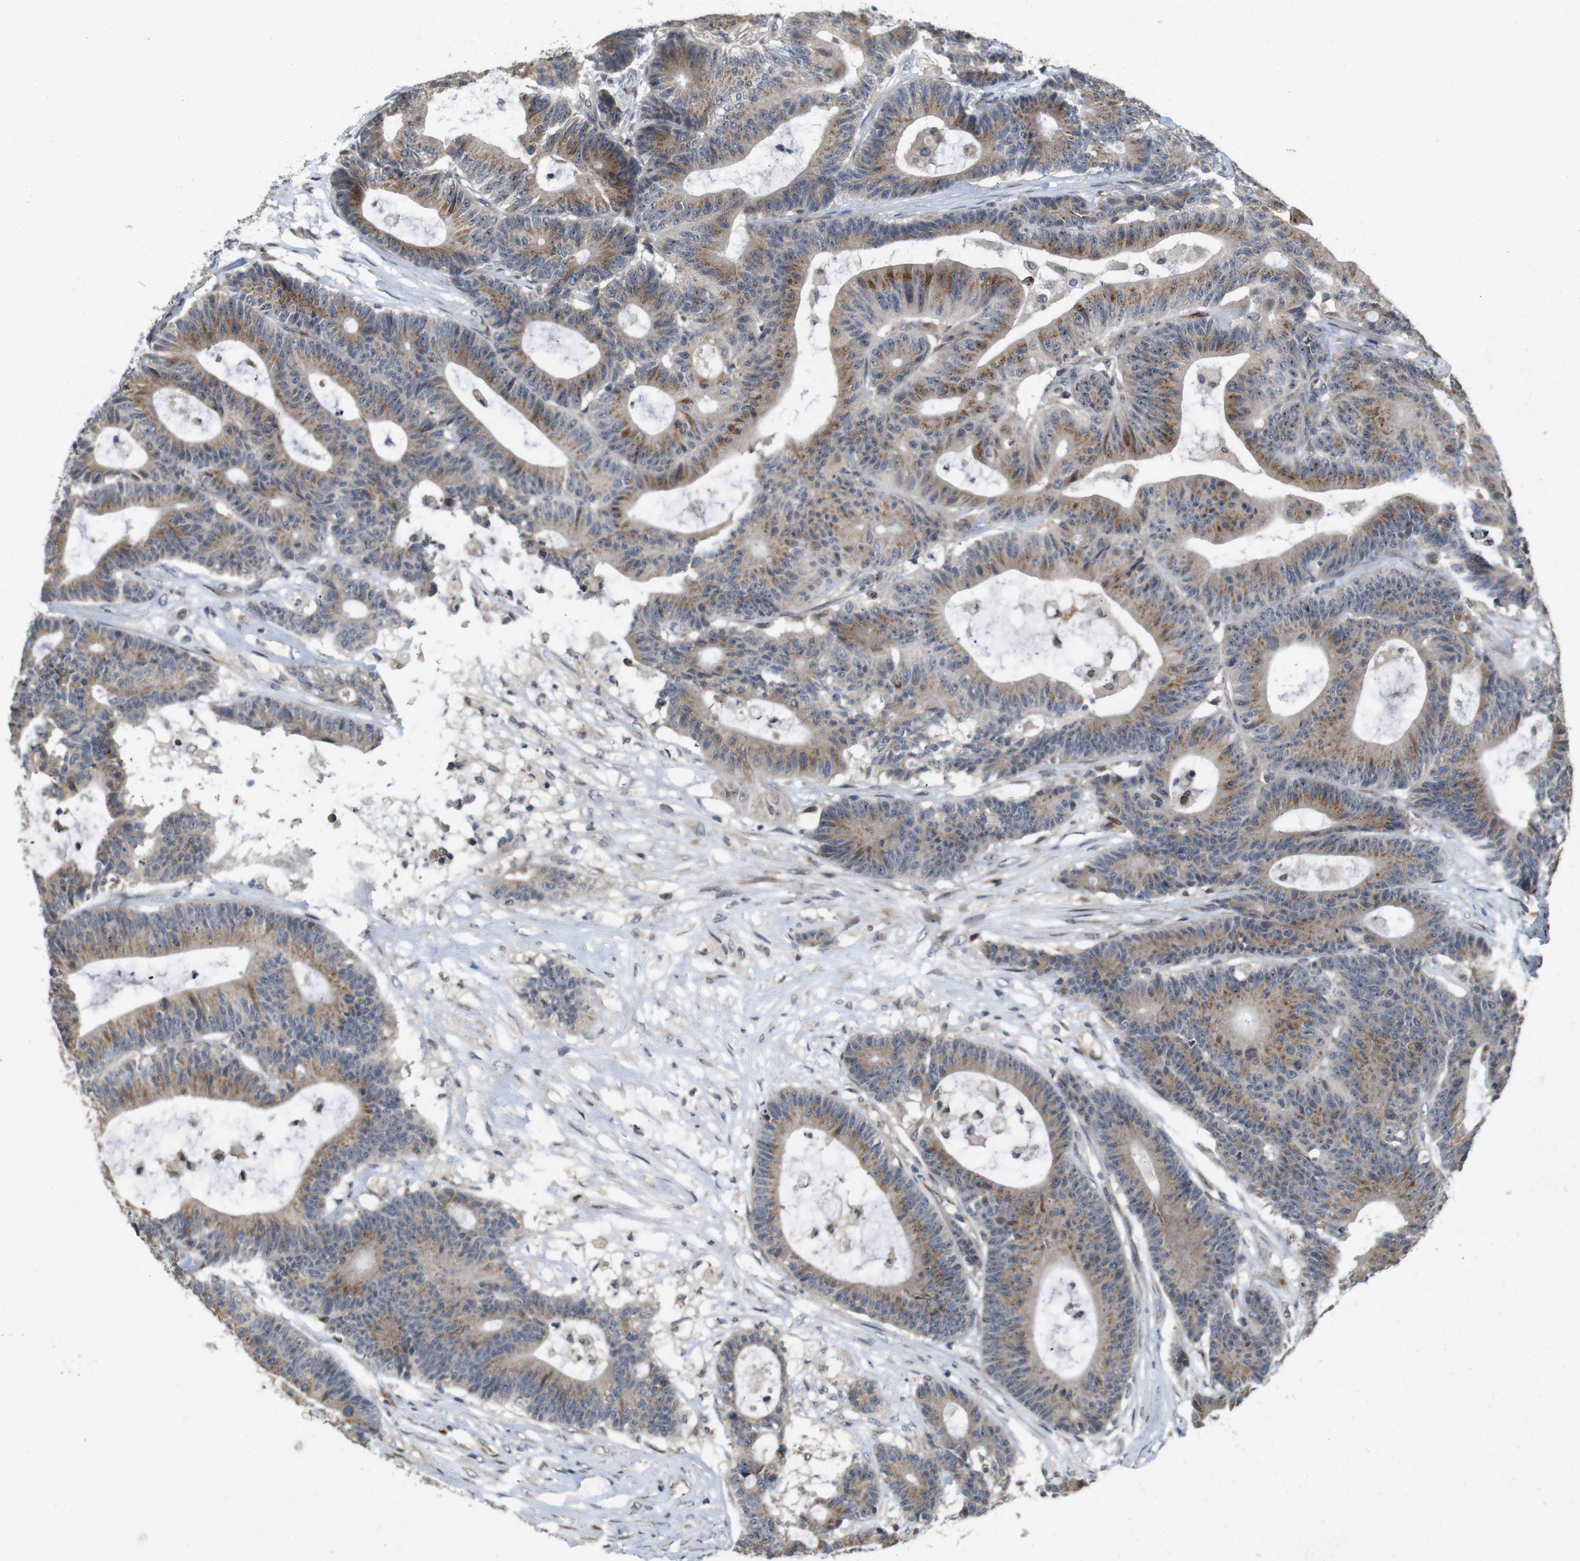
{"staining": {"intensity": "weak", "quantity": ">75%", "location": "cytoplasmic/membranous"}, "tissue": "colorectal cancer", "cell_type": "Tumor cells", "image_type": "cancer", "snomed": [{"axis": "morphology", "description": "Adenocarcinoma, NOS"}, {"axis": "topography", "description": "Colon"}], "caption": "Immunohistochemical staining of human colorectal cancer (adenocarcinoma) demonstrates weak cytoplasmic/membranous protein expression in about >75% of tumor cells. Nuclei are stained in blue.", "gene": "EFCAB14", "patient": {"sex": "female", "age": 84}}